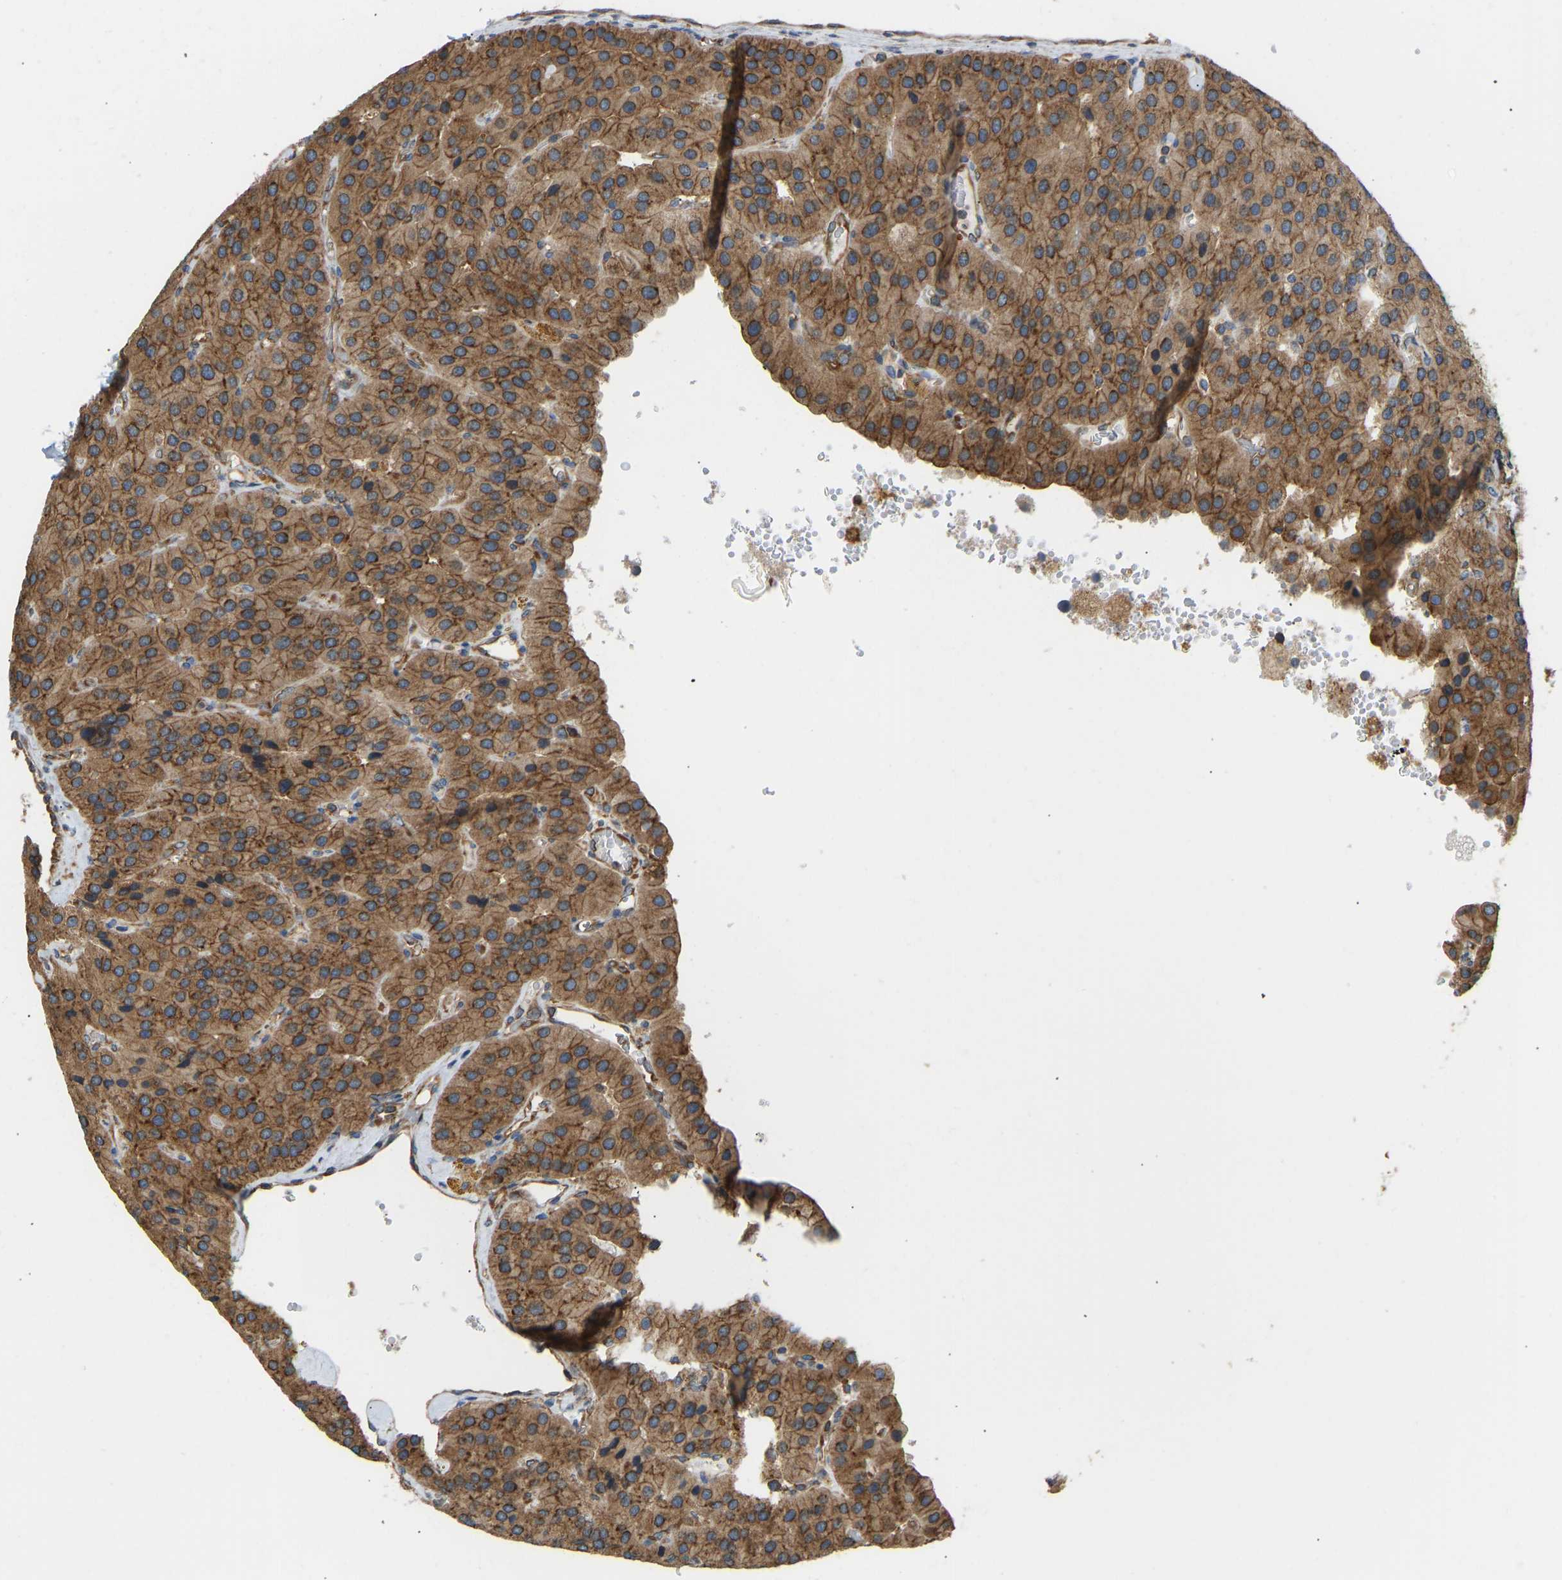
{"staining": {"intensity": "strong", "quantity": ">75%", "location": "cytoplasmic/membranous"}, "tissue": "parathyroid gland", "cell_type": "Glandular cells", "image_type": "normal", "snomed": [{"axis": "morphology", "description": "Normal tissue, NOS"}, {"axis": "morphology", "description": "Adenoma, NOS"}, {"axis": "topography", "description": "Parathyroid gland"}], "caption": "Glandular cells reveal high levels of strong cytoplasmic/membranous positivity in about >75% of cells in benign human parathyroid gland. (DAB (3,3'-diaminobenzidine) IHC, brown staining for protein, blue staining for nuclei).", "gene": "RPS6KB2", "patient": {"sex": "female", "age": 86}}